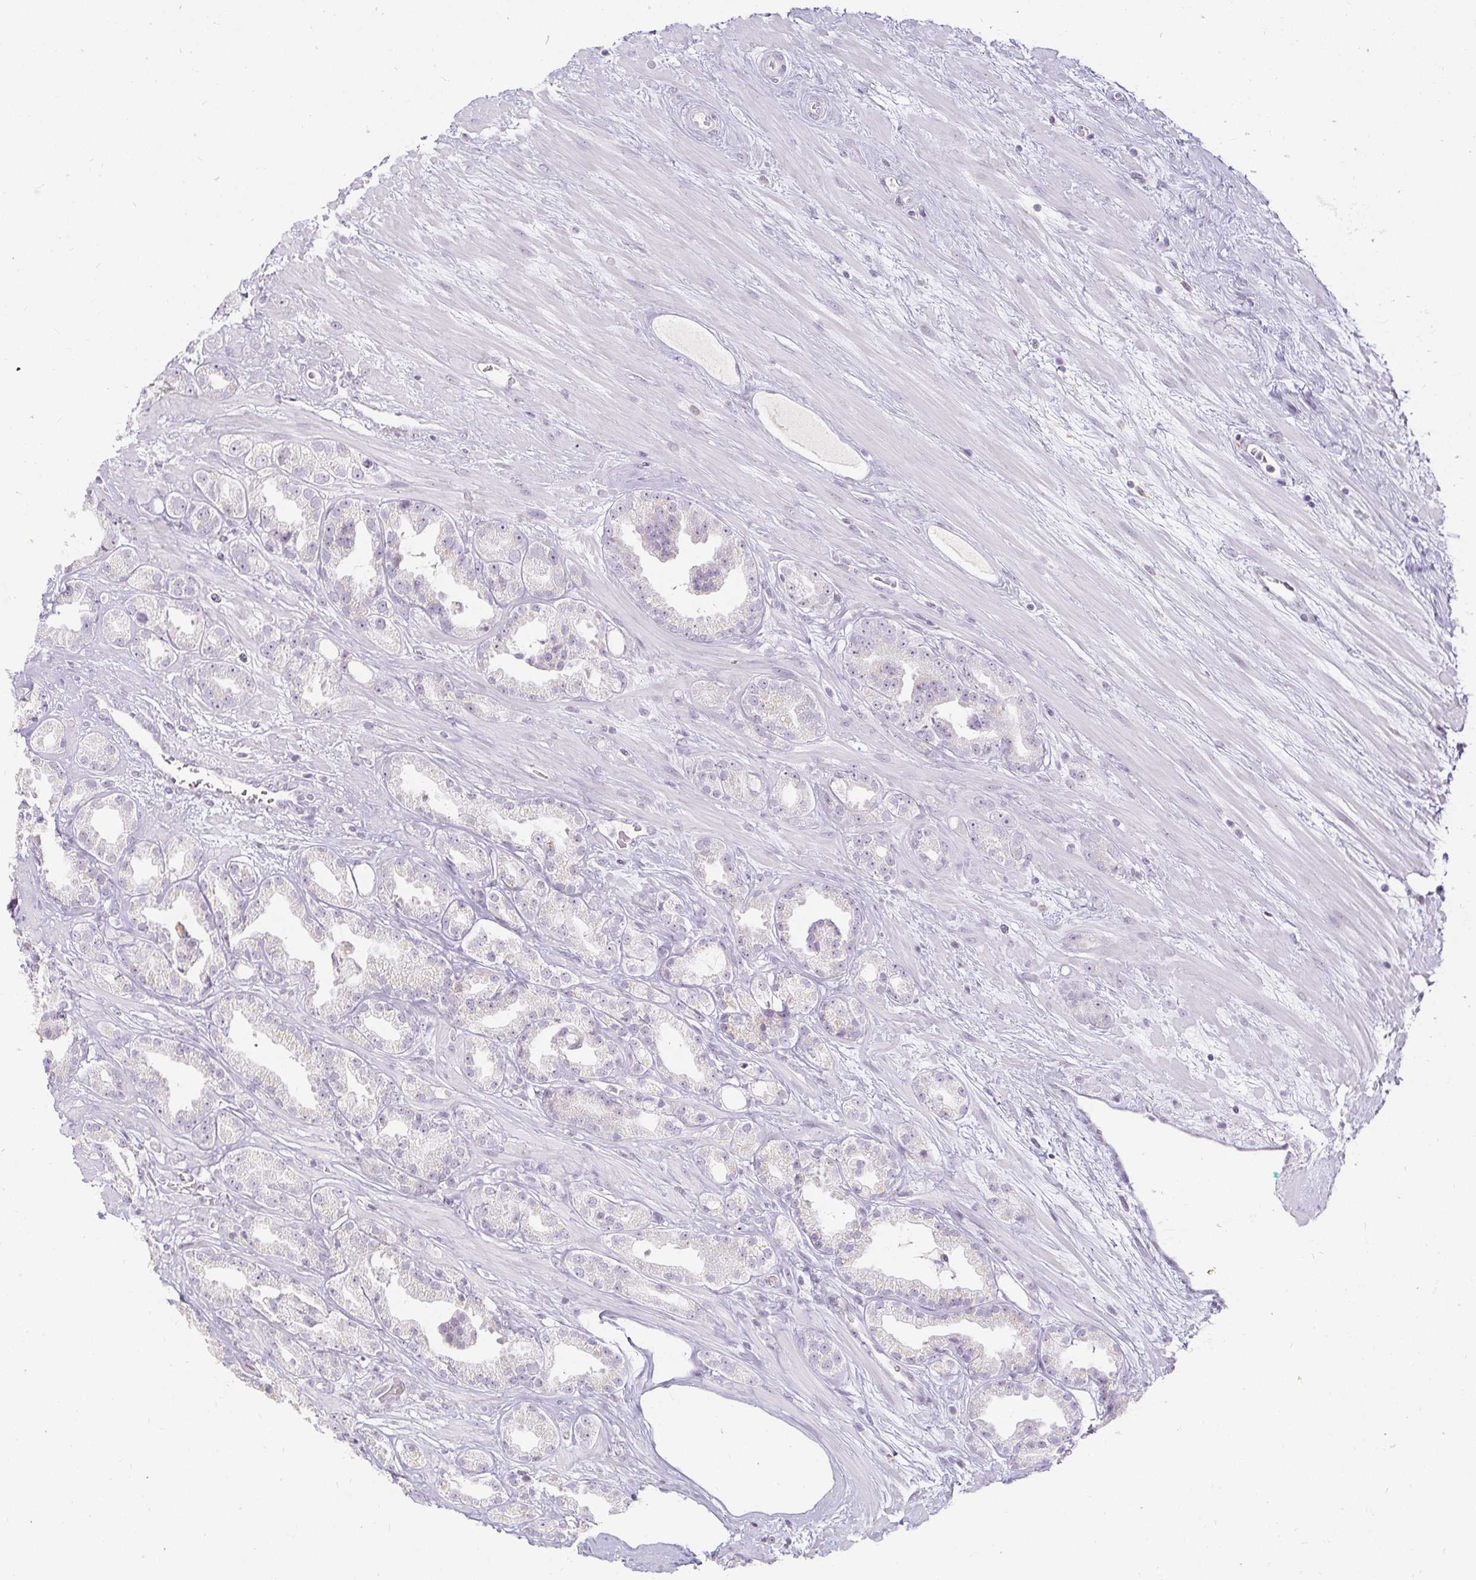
{"staining": {"intensity": "negative", "quantity": "none", "location": "none"}, "tissue": "prostate cancer", "cell_type": "Tumor cells", "image_type": "cancer", "snomed": [{"axis": "morphology", "description": "Adenocarcinoma, Low grade"}, {"axis": "topography", "description": "Prostate"}], "caption": "Immunohistochemical staining of prostate cancer displays no significant staining in tumor cells.", "gene": "ACAN", "patient": {"sex": "male", "age": 61}}